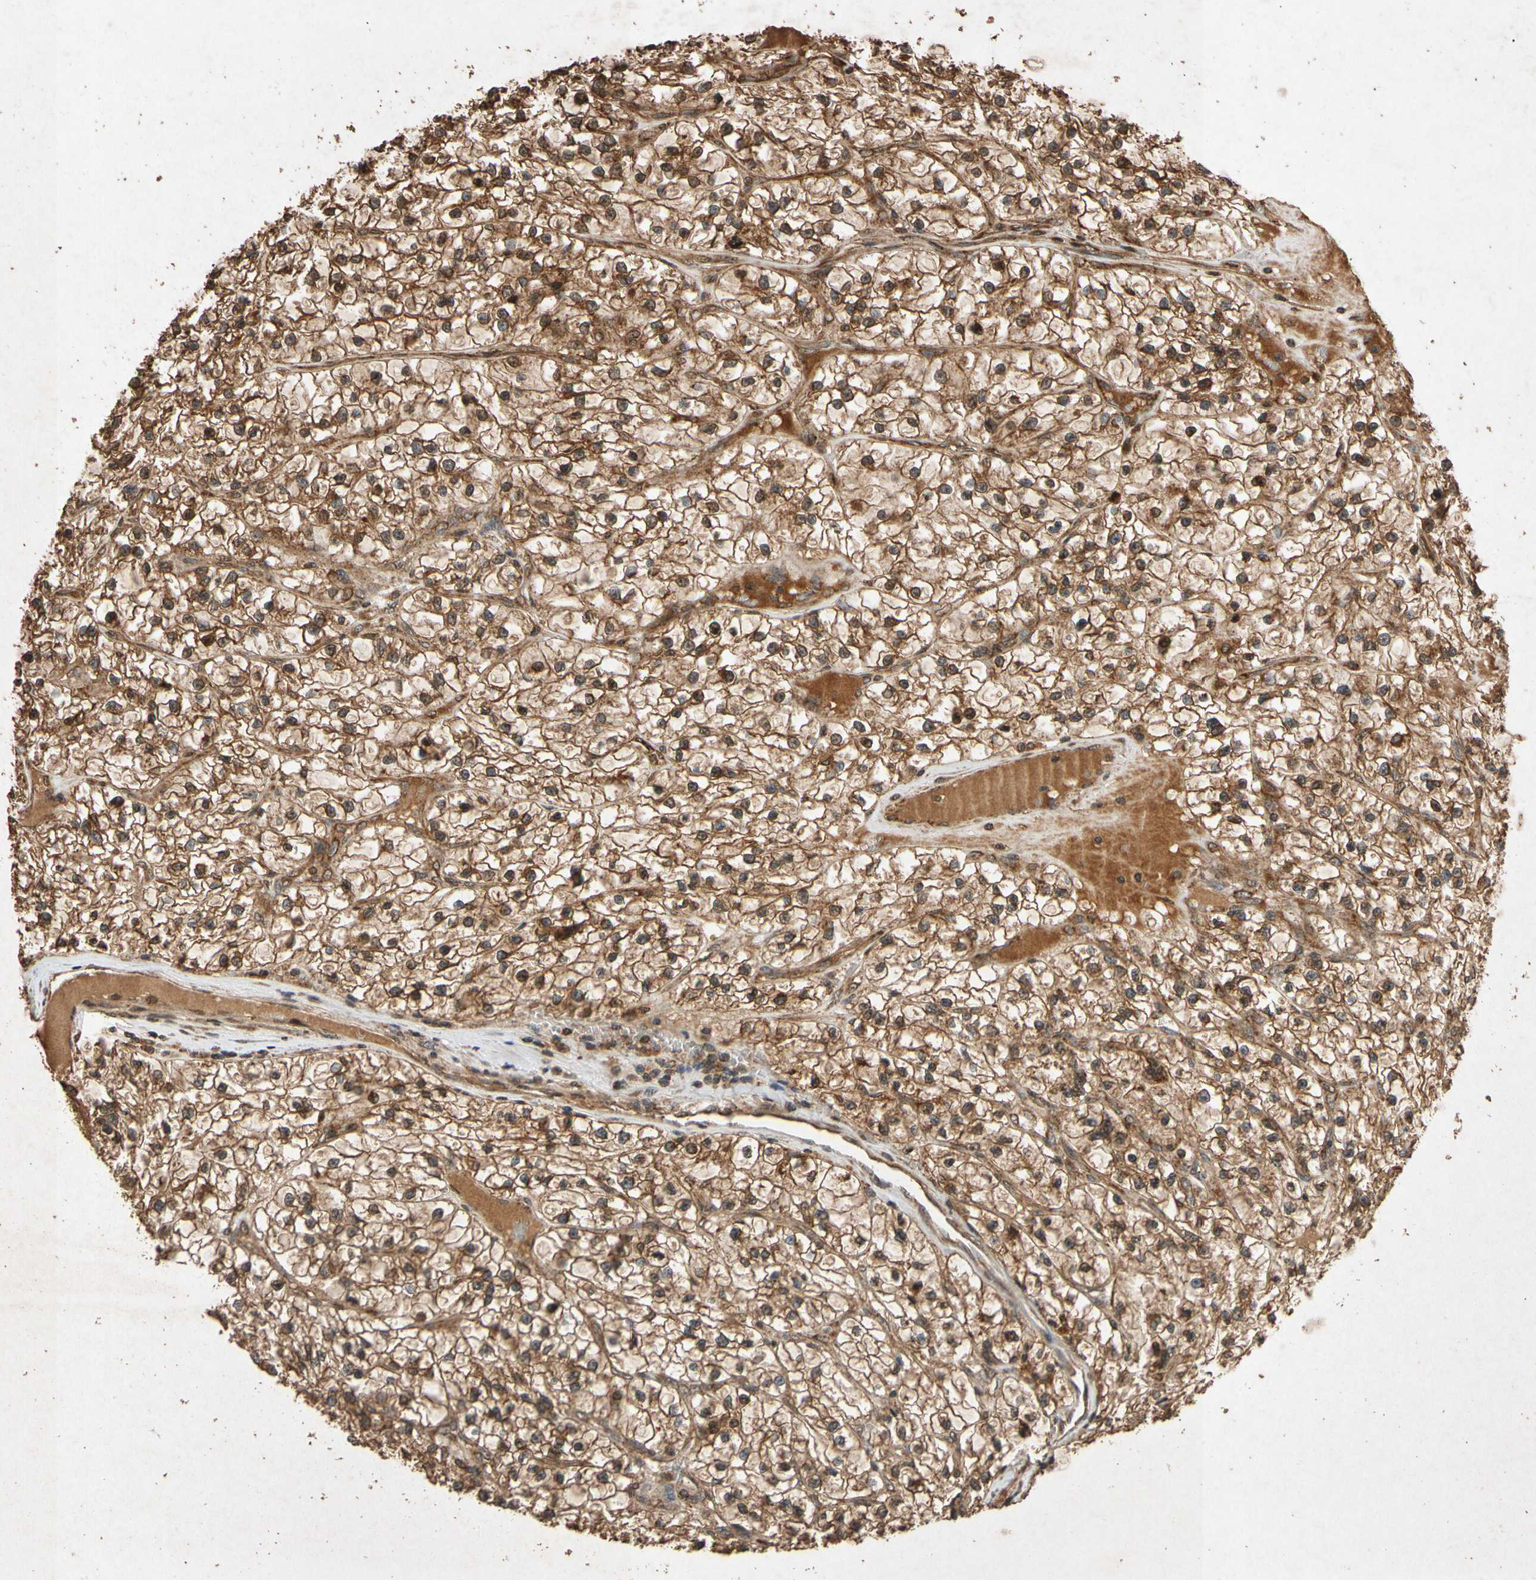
{"staining": {"intensity": "strong", "quantity": ">75%", "location": "cytoplasmic/membranous"}, "tissue": "renal cancer", "cell_type": "Tumor cells", "image_type": "cancer", "snomed": [{"axis": "morphology", "description": "Adenocarcinoma, NOS"}, {"axis": "topography", "description": "Kidney"}], "caption": "A high amount of strong cytoplasmic/membranous staining is identified in about >75% of tumor cells in renal adenocarcinoma tissue.", "gene": "TXN2", "patient": {"sex": "female", "age": 57}}